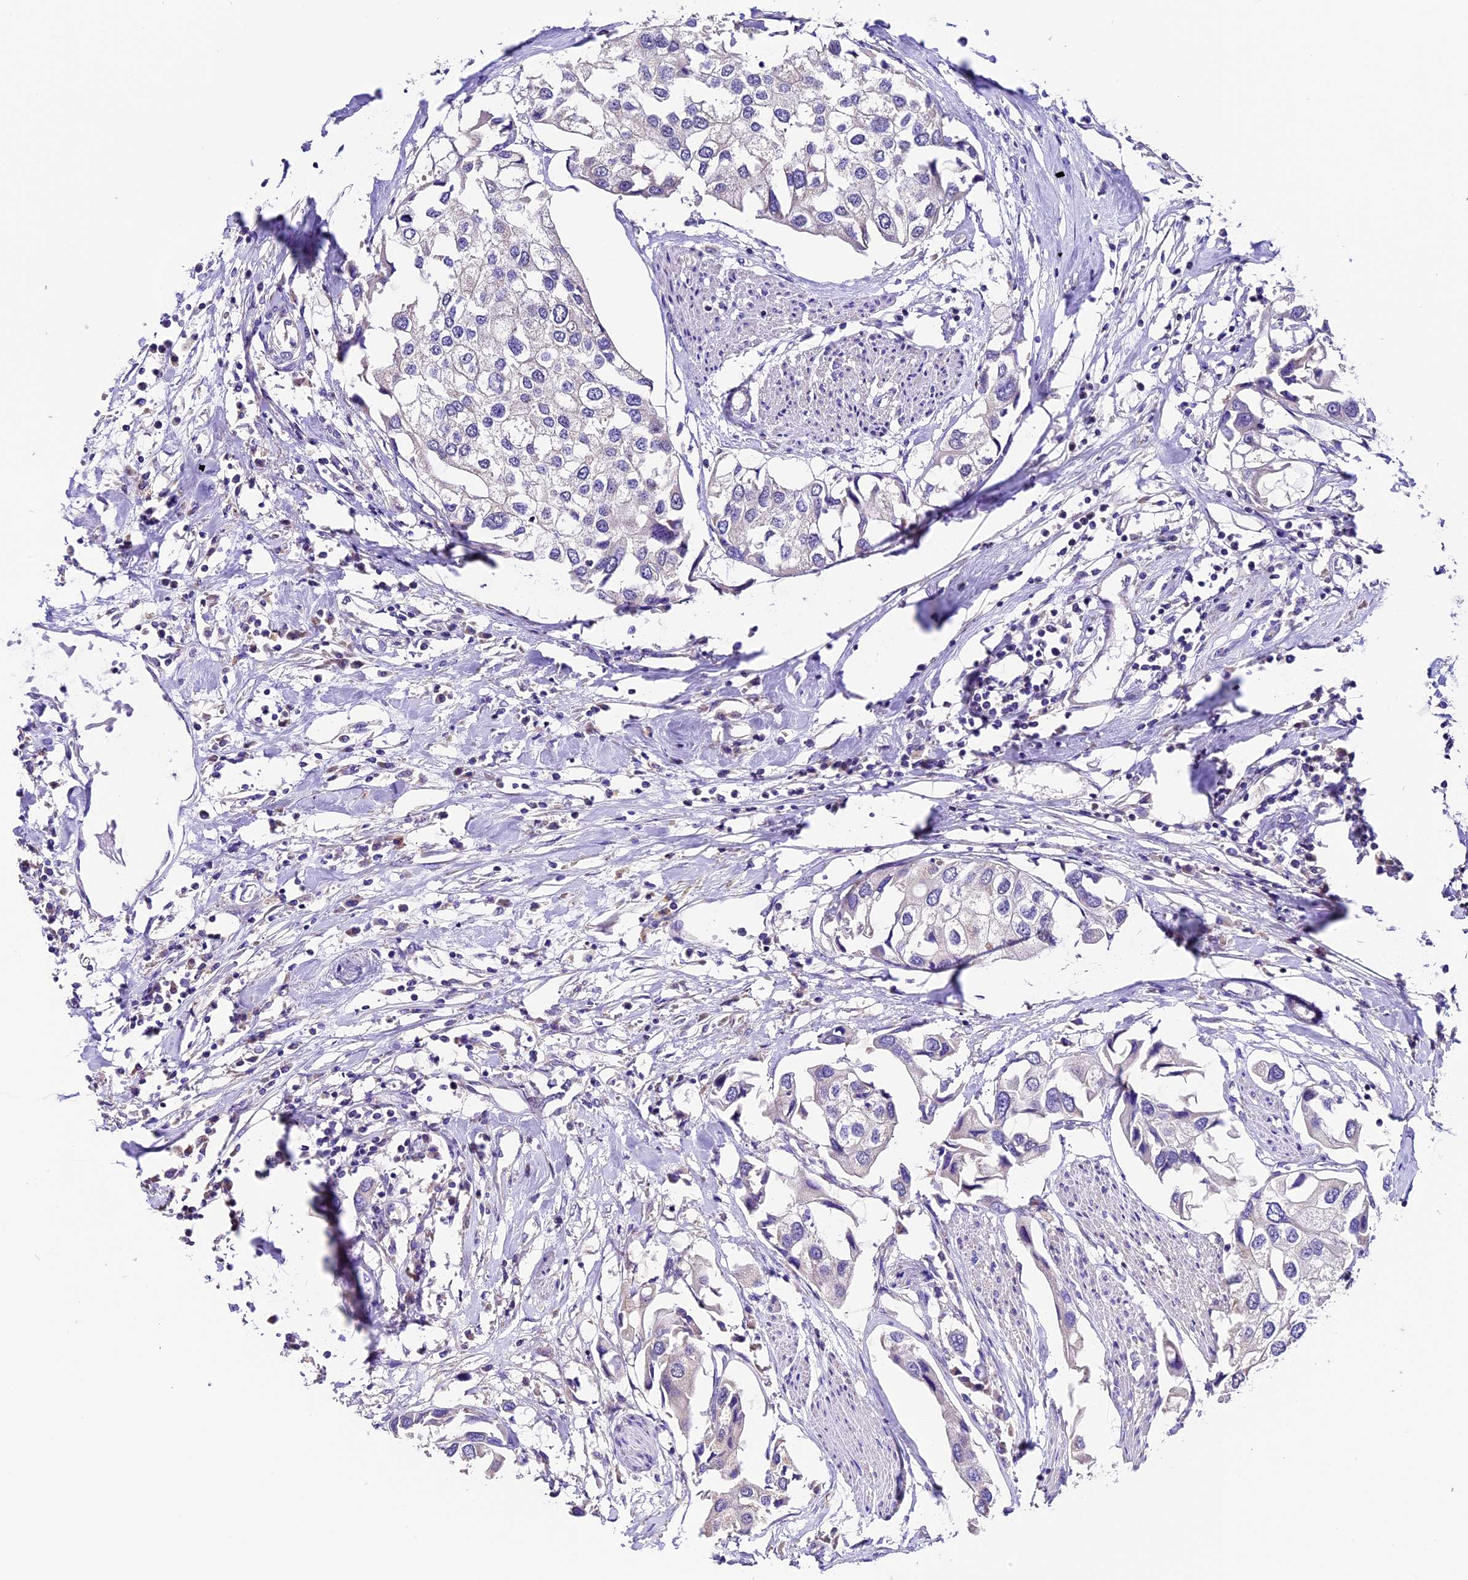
{"staining": {"intensity": "negative", "quantity": "none", "location": "none"}, "tissue": "urothelial cancer", "cell_type": "Tumor cells", "image_type": "cancer", "snomed": [{"axis": "morphology", "description": "Urothelial carcinoma, High grade"}, {"axis": "topography", "description": "Urinary bladder"}], "caption": "IHC histopathology image of neoplastic tissue: human high-grade urothelial carcinoma stained with DAB (3,3'-diaminobenzidine) demonstrates no significant protein staining in tumor cells.", "gene": "DDX28", "patient": {"sex": "male", "age": 64}}